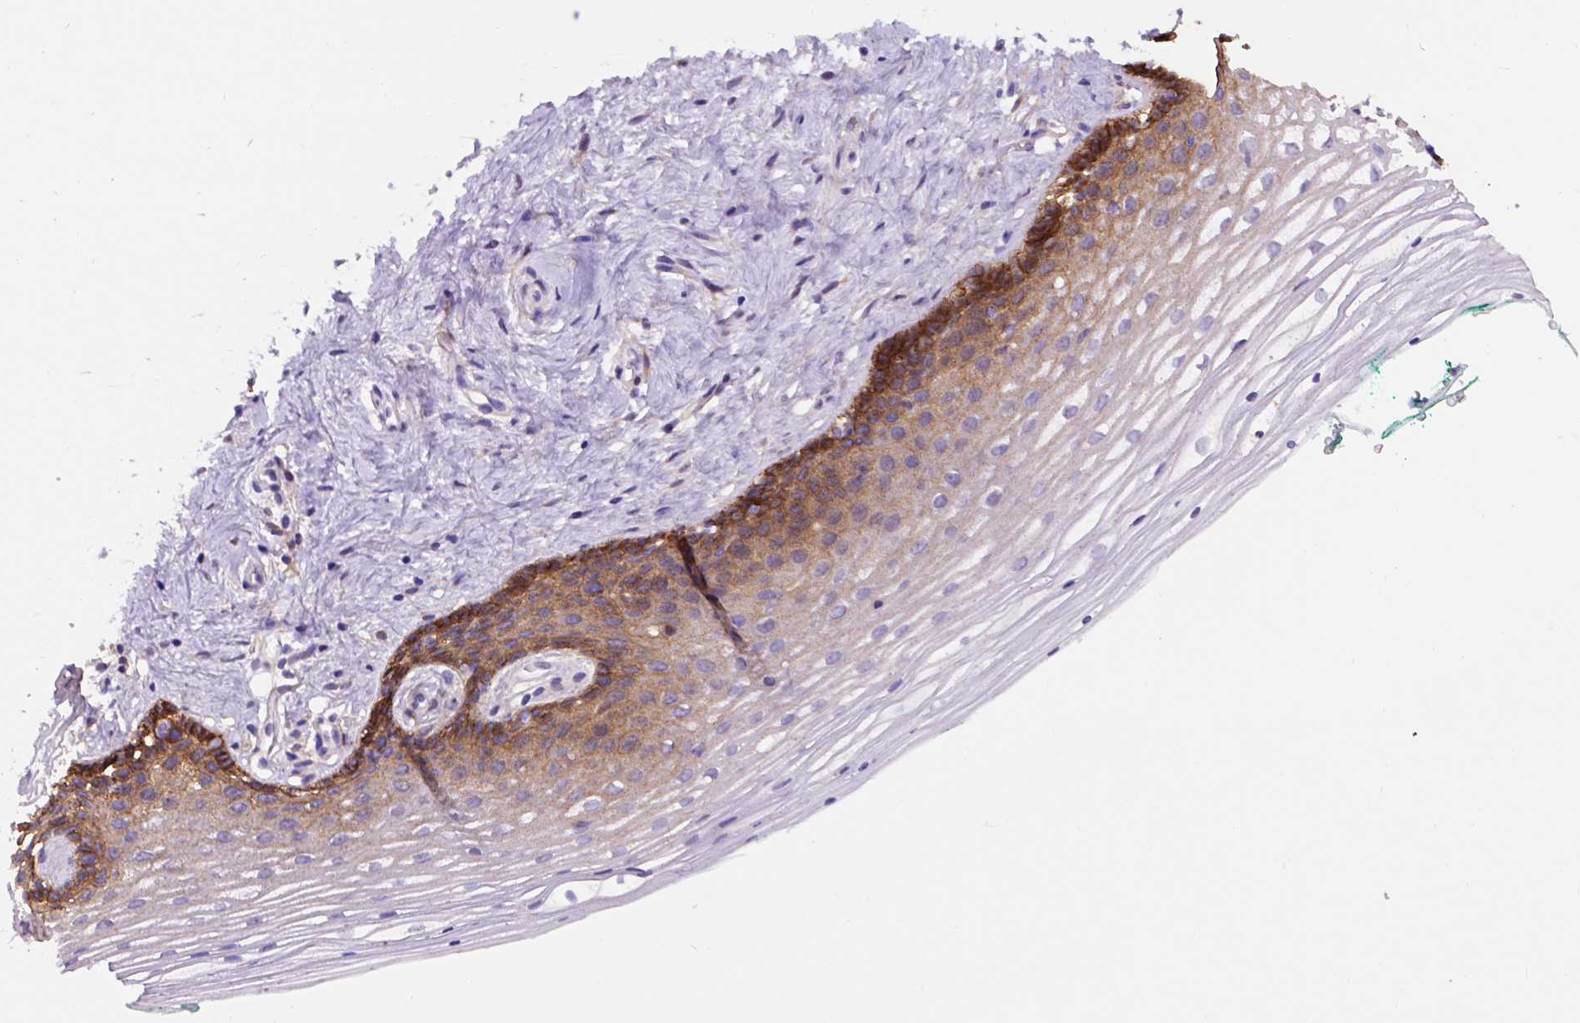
{"staining": {"intensity": "moderate", "quantity": "25%-75%", "location": "cytoplasmic/membranous"}, "tissue": "vagina", "cell_type": "Squamous epithelial cells", "image_type": "normal", "snomed": [{"axis": "morphology", "description": "Normal tissue, NOS"}, {"axis": "topography", "description": "Vagina"}], "caption": "Immunohistochemistry histopathology image of benign vagina: vagina stained using immunohistochemistry reveals medium levels of moderate protein expression localized specifically in the cytoplasmic/membranous of squamous epithelial cells, appearing as a cytoplasmic/membranous brown color.", "gene": "EGFR", "patient": {"sex": "female", "age": 42}}